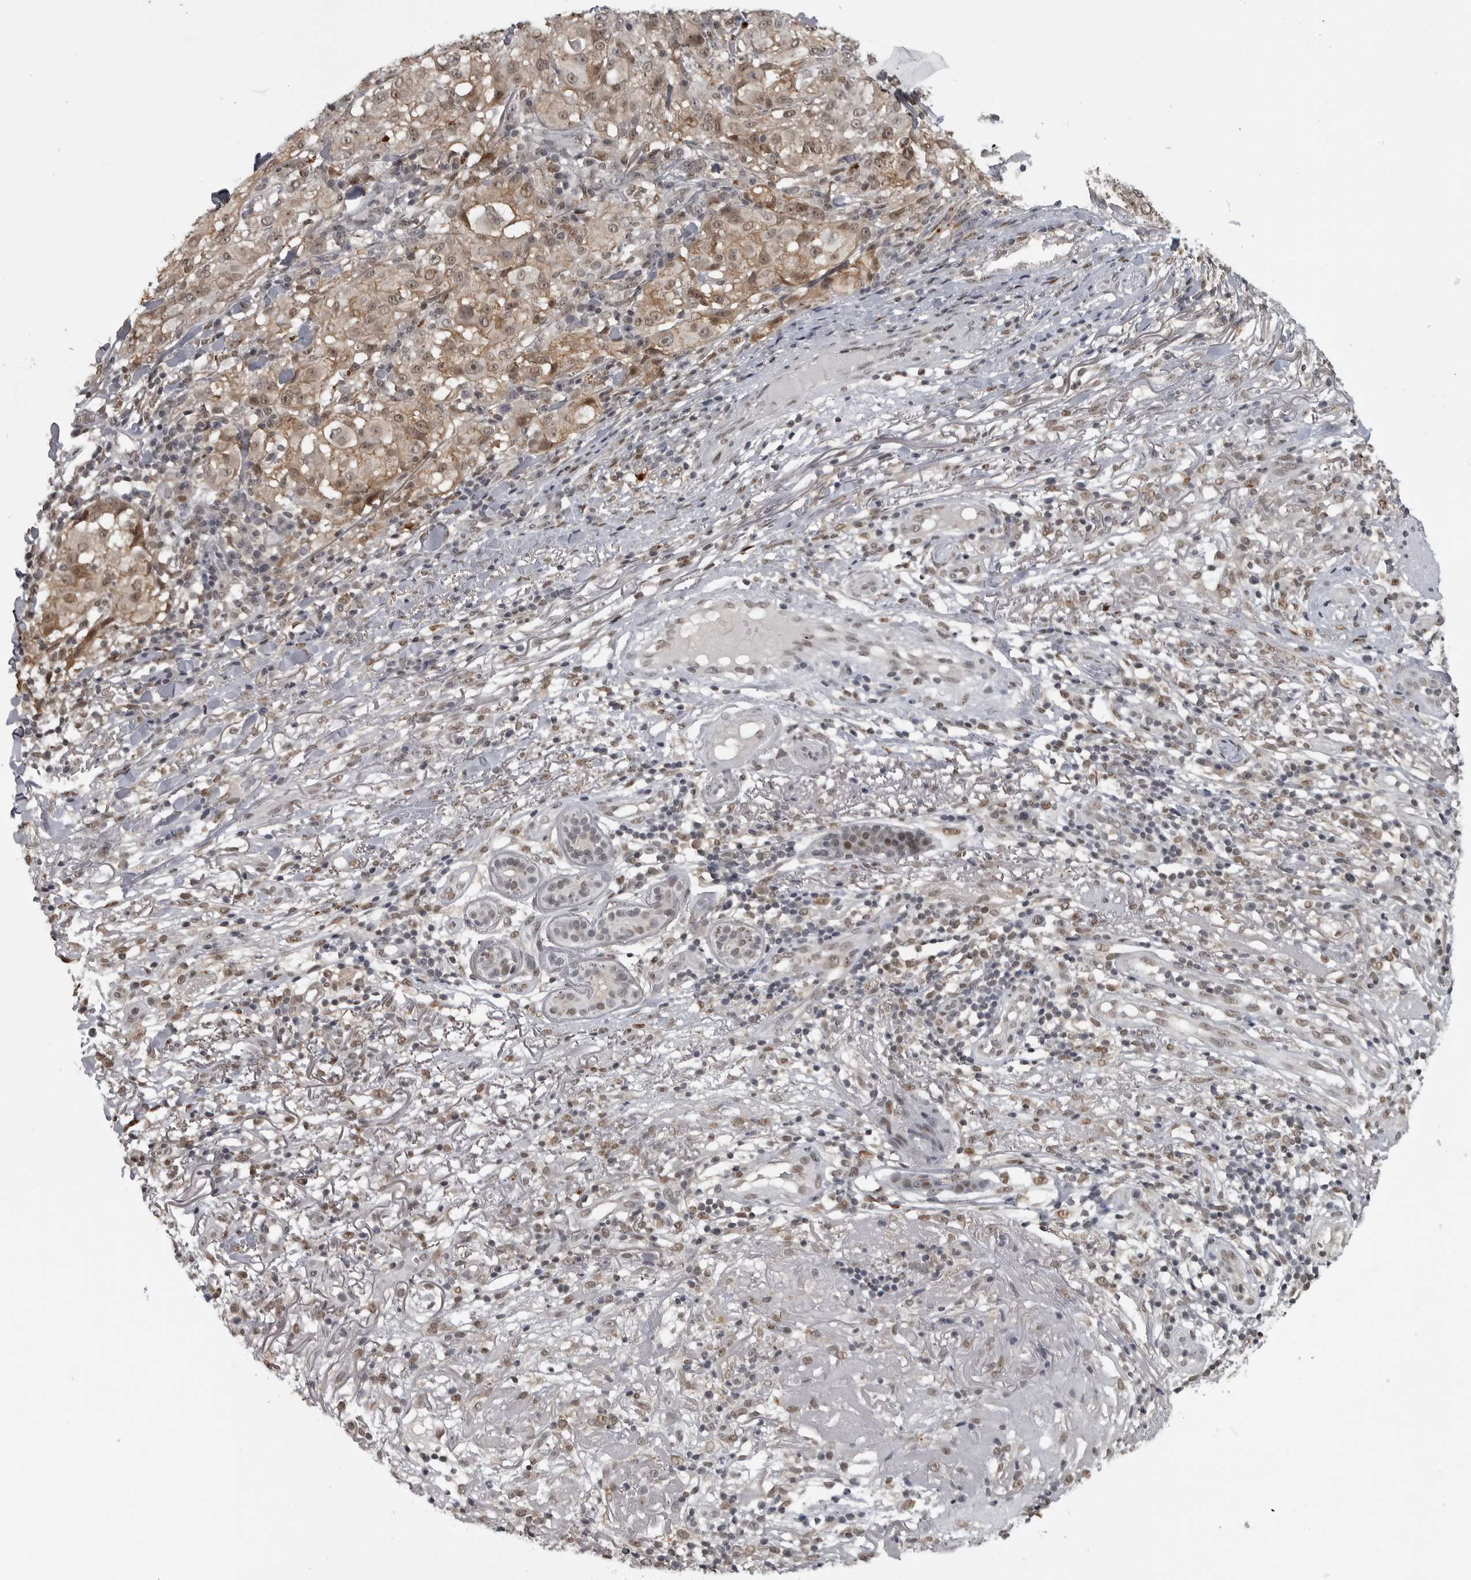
{"staining": {"intensity": "moderate", "quantity": ">75%", "location": "cytoplasmic/membranous,nuclear"}, "tissue": "melanoma", "cell_type": "Tumor cells", "image_type": "cancer", "snomed": [{"axis": "morphology", "description": "Necrosis, NOS"}, {"axis": "morphology", "description": "Malignant melanoma, NOS"}, {"axis": "topography", "description": "Skin"}], "caption": "Immunohistochemical staining of melanoma displays moderate cytoplasmic/membranous and nuclear protein positivity in about >75% of tumor cells.", "gene": "C8orf58", "patient": {"sex": "female", "age": 87}}